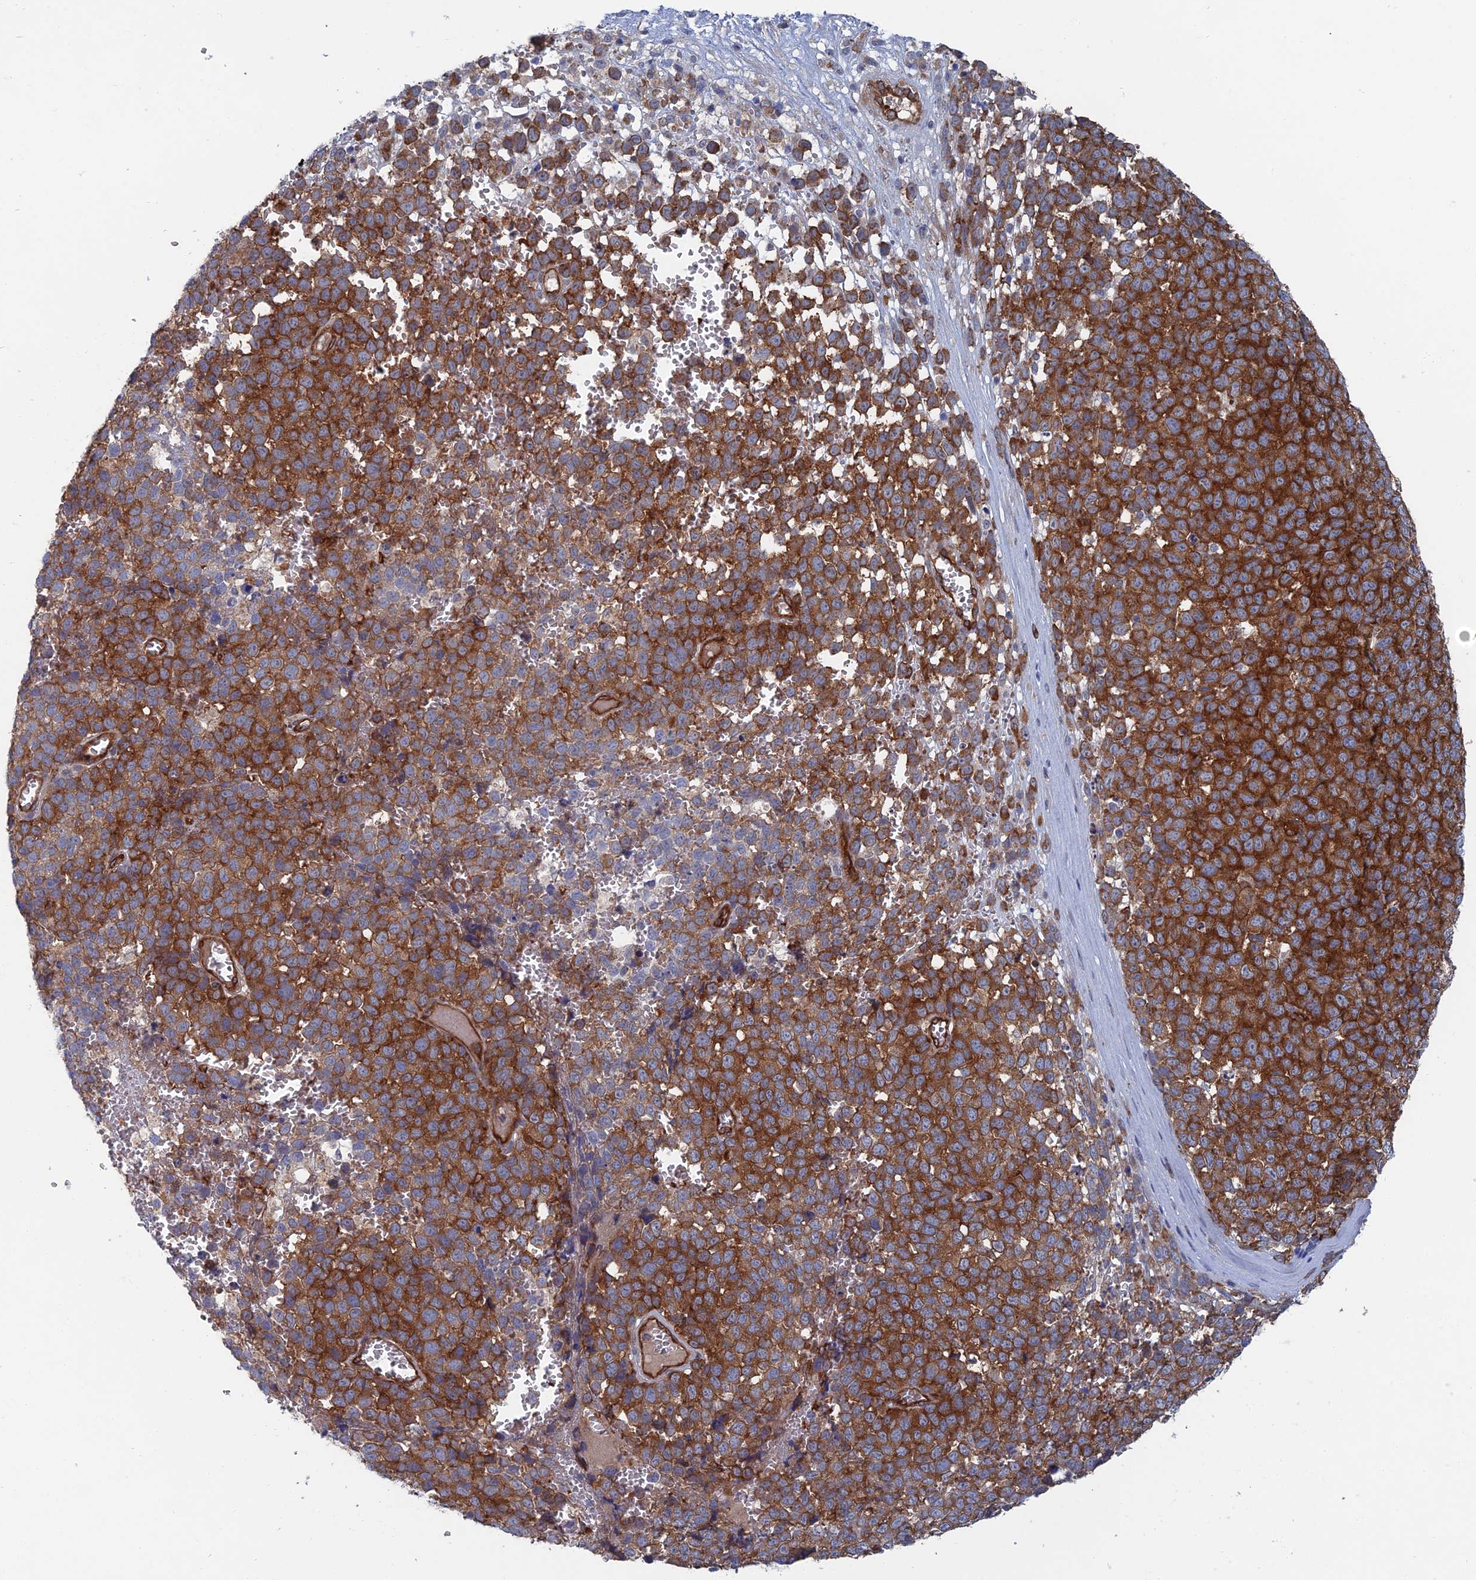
{"staining": {"intensity": "strong", "quantity": ">75%", "location": "cytoplasmic/membranous"}, "tissue": "melanoma", "cell_type": "Tumor cells", "image_type": "cancer", "snomed": [{"axis": "morphology", "description": "Malignant melanoma, NOS"}, {"axis": "topography", "description": "Nose, NOS"}], "caption": "High-magnification brightfield microscopy of malignant melanoma stained with DAB (3,3'-diaminobenzidine) (brown) and counterstained with hematoxylin (blue). tumor cells exhibit strong cytoplasmic/membranous expression is seen in approximately>75% of cells.", "gene": "ARAP3", "patient": {"sex": "female", "age": 48}}